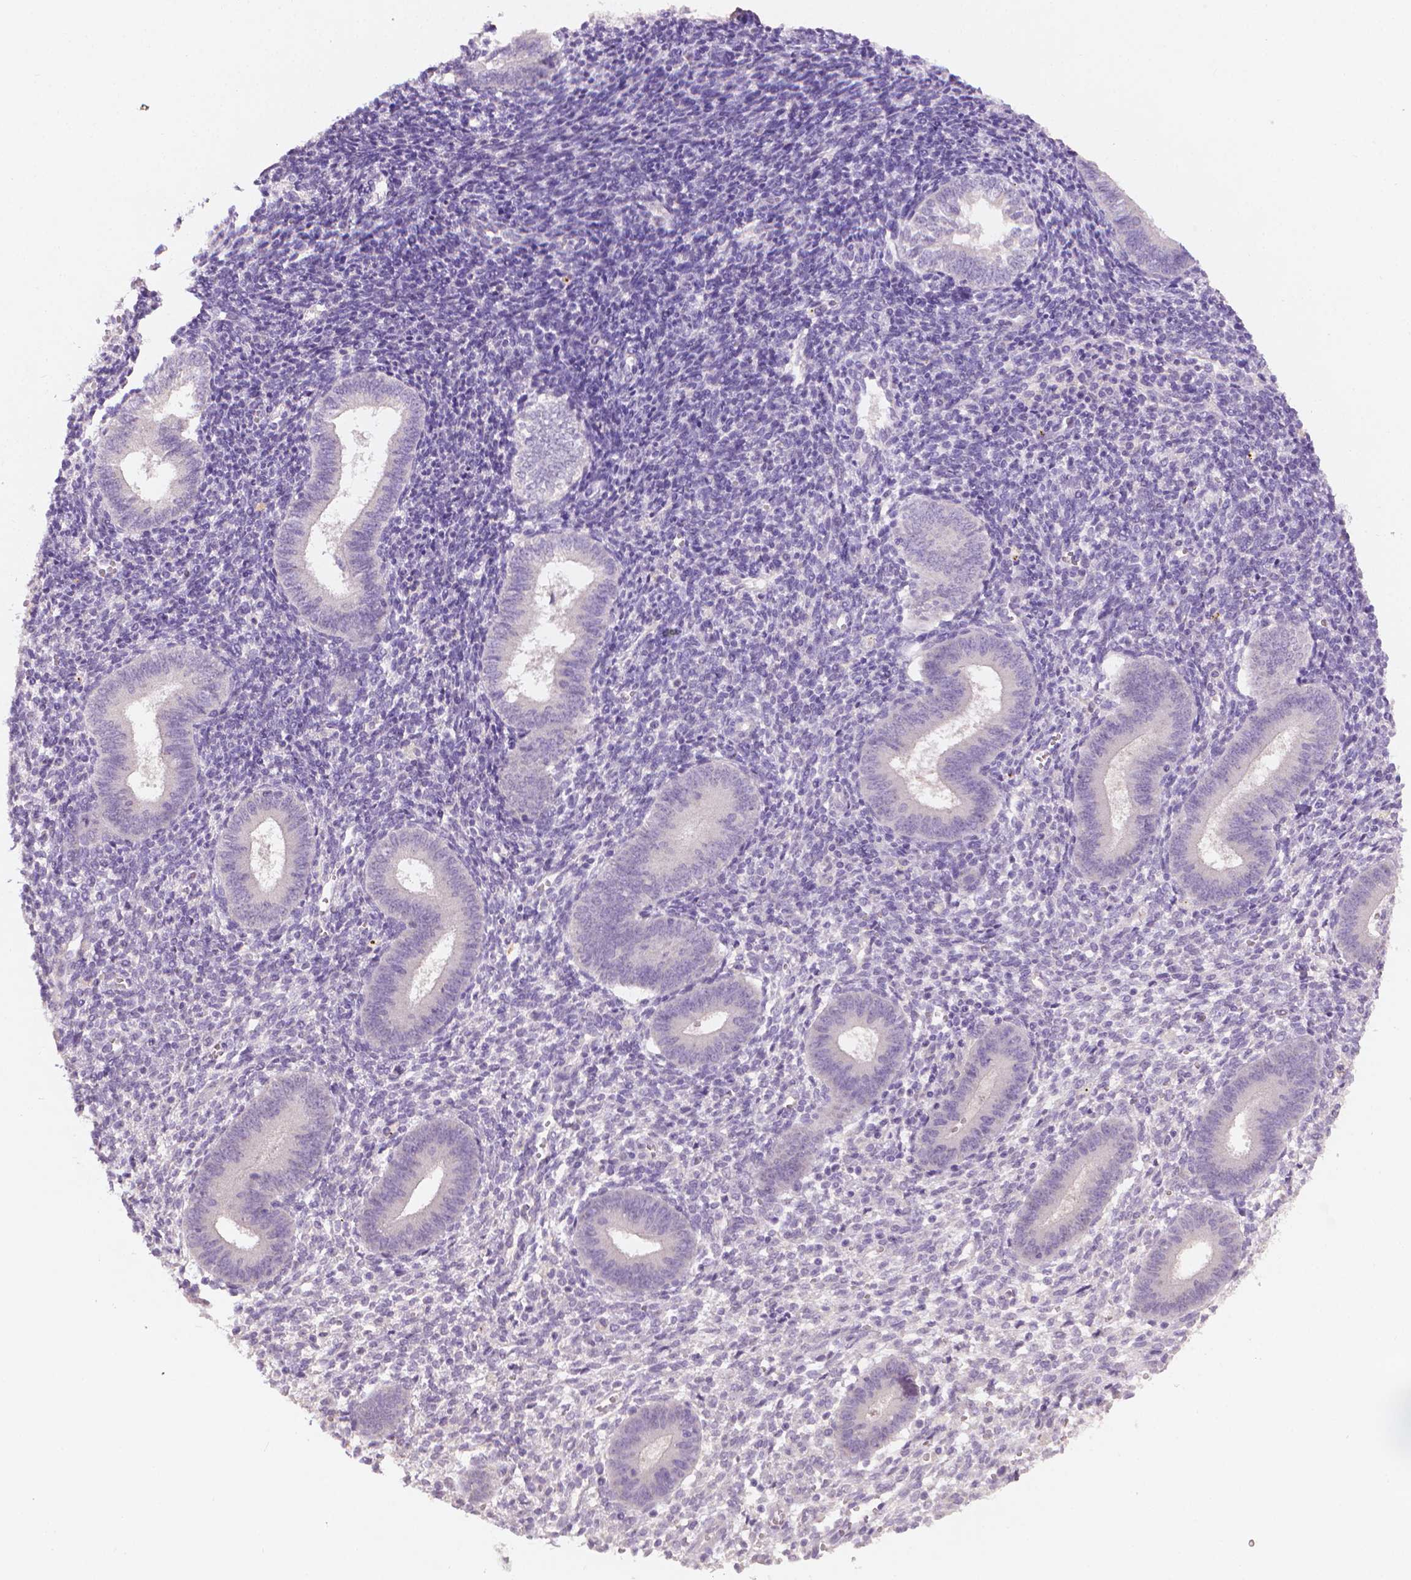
{"staining": {"intensity": "negative", "quantity": "none", "location": "none"}, "tissue": "endometrium", "cell_type": "Cells in endometrial stroma", "image_type": "normal", "snomed": [{"axis": "morphology", "description": "Normal tissue, NOS"}, {"axis": "topography", "description": "Endometrium"}], "caption": "This is an immunohistochemistry micrograph of benign human endometrium. There is no expression in cells in endometrial stroma.", "gene": "FASN", "patient": {"sex": "female", "age": 25}}